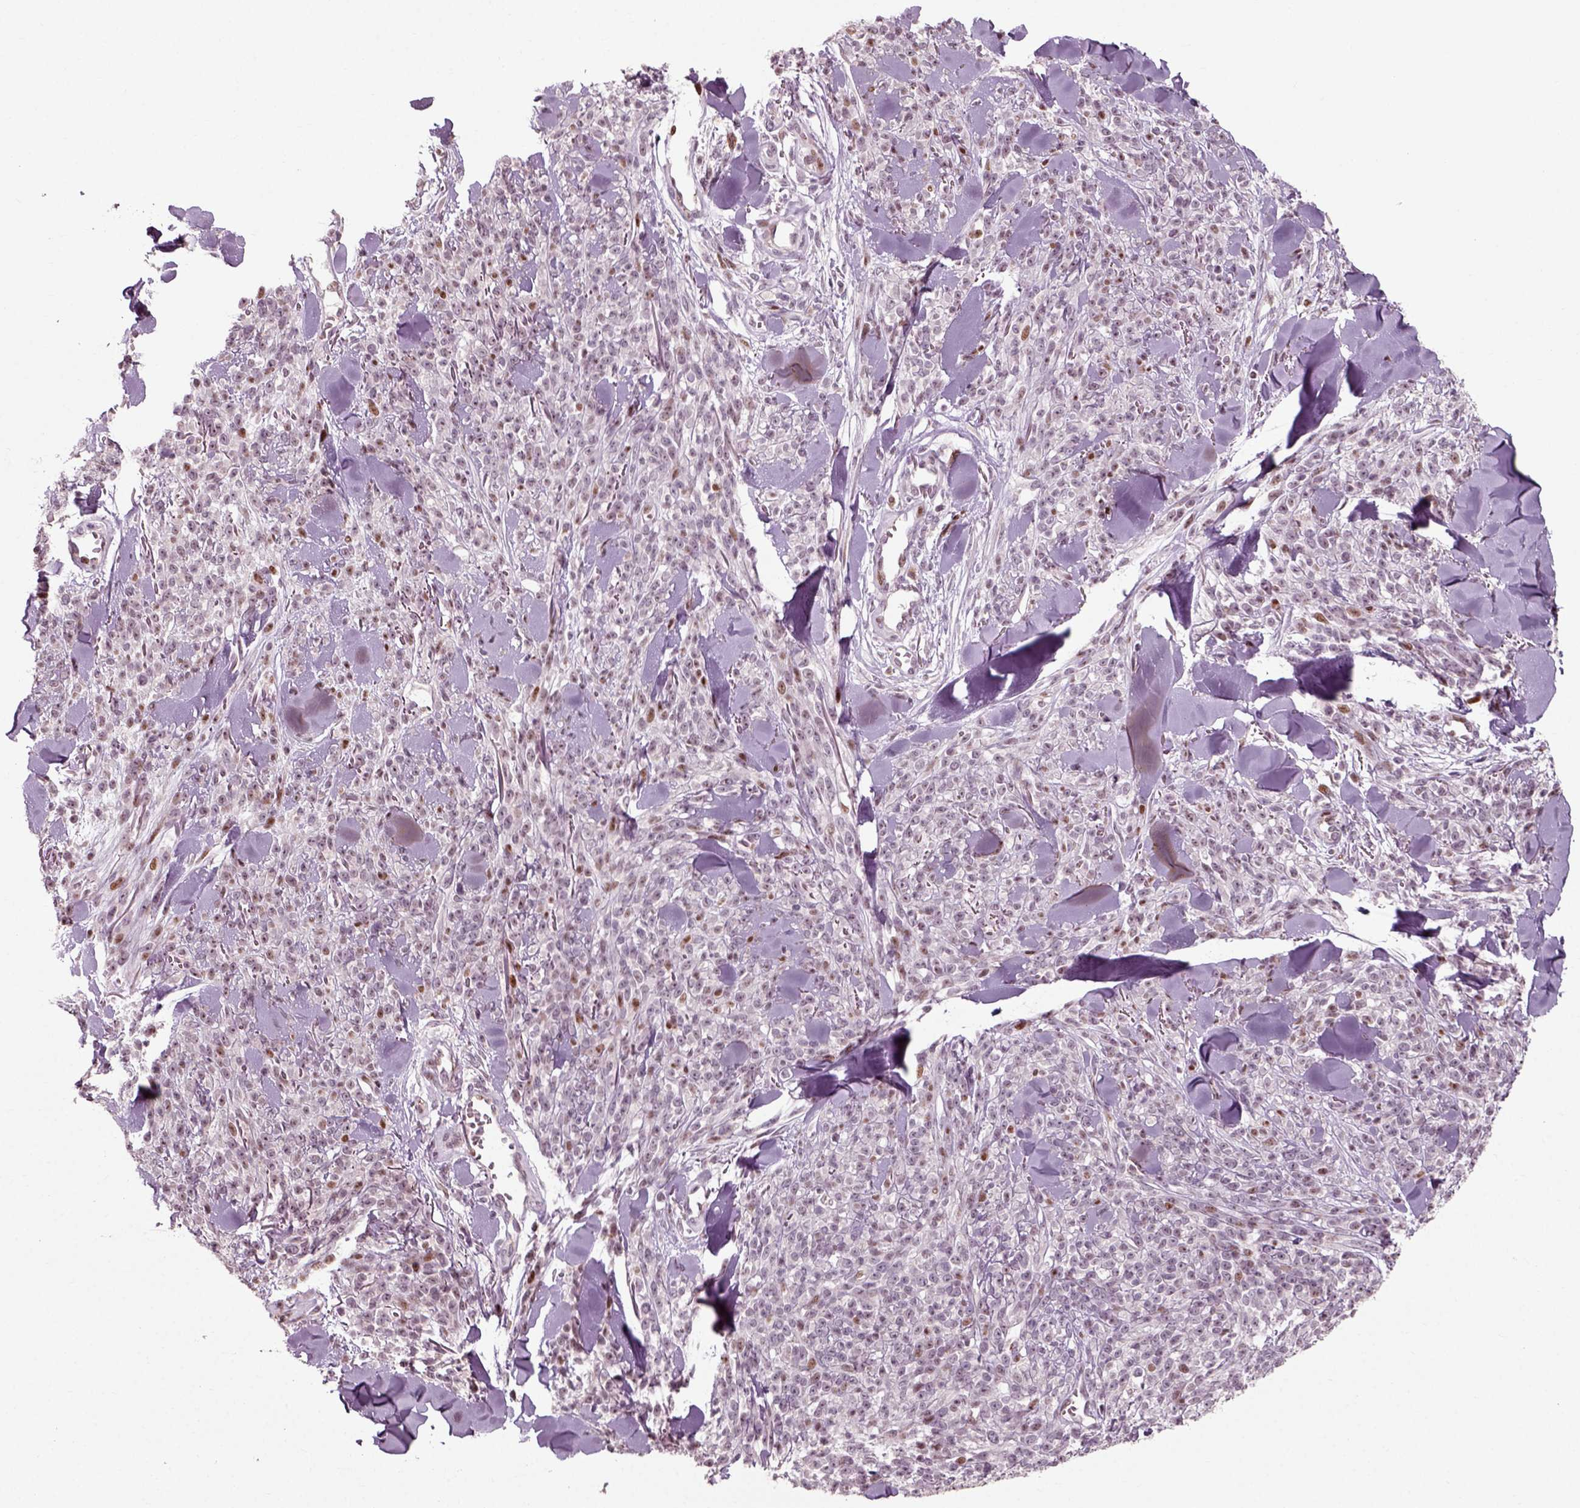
{"staining": {"intensity": "moderate", "quantity": "<25%", "location": "nuclear"}, "tissue": "melanoma", "cell_type": "Tumor cells", "image_type": "cancer", "snomed": [{"axis": "morphology", "description": "Malignant melanoma, NOS"}, {"axis": "topography", "description": "Skin"}, {"axis": "topography", "description": "Skin of trunk"}], "caption": "Malignant melanoma was stained to show a protein in brown. There is low levels of moderate nuclear positivity in approximately <25% of tumor cells.", "gene": "CDC14A", "patient": {"sex": "male", "age": 74}}